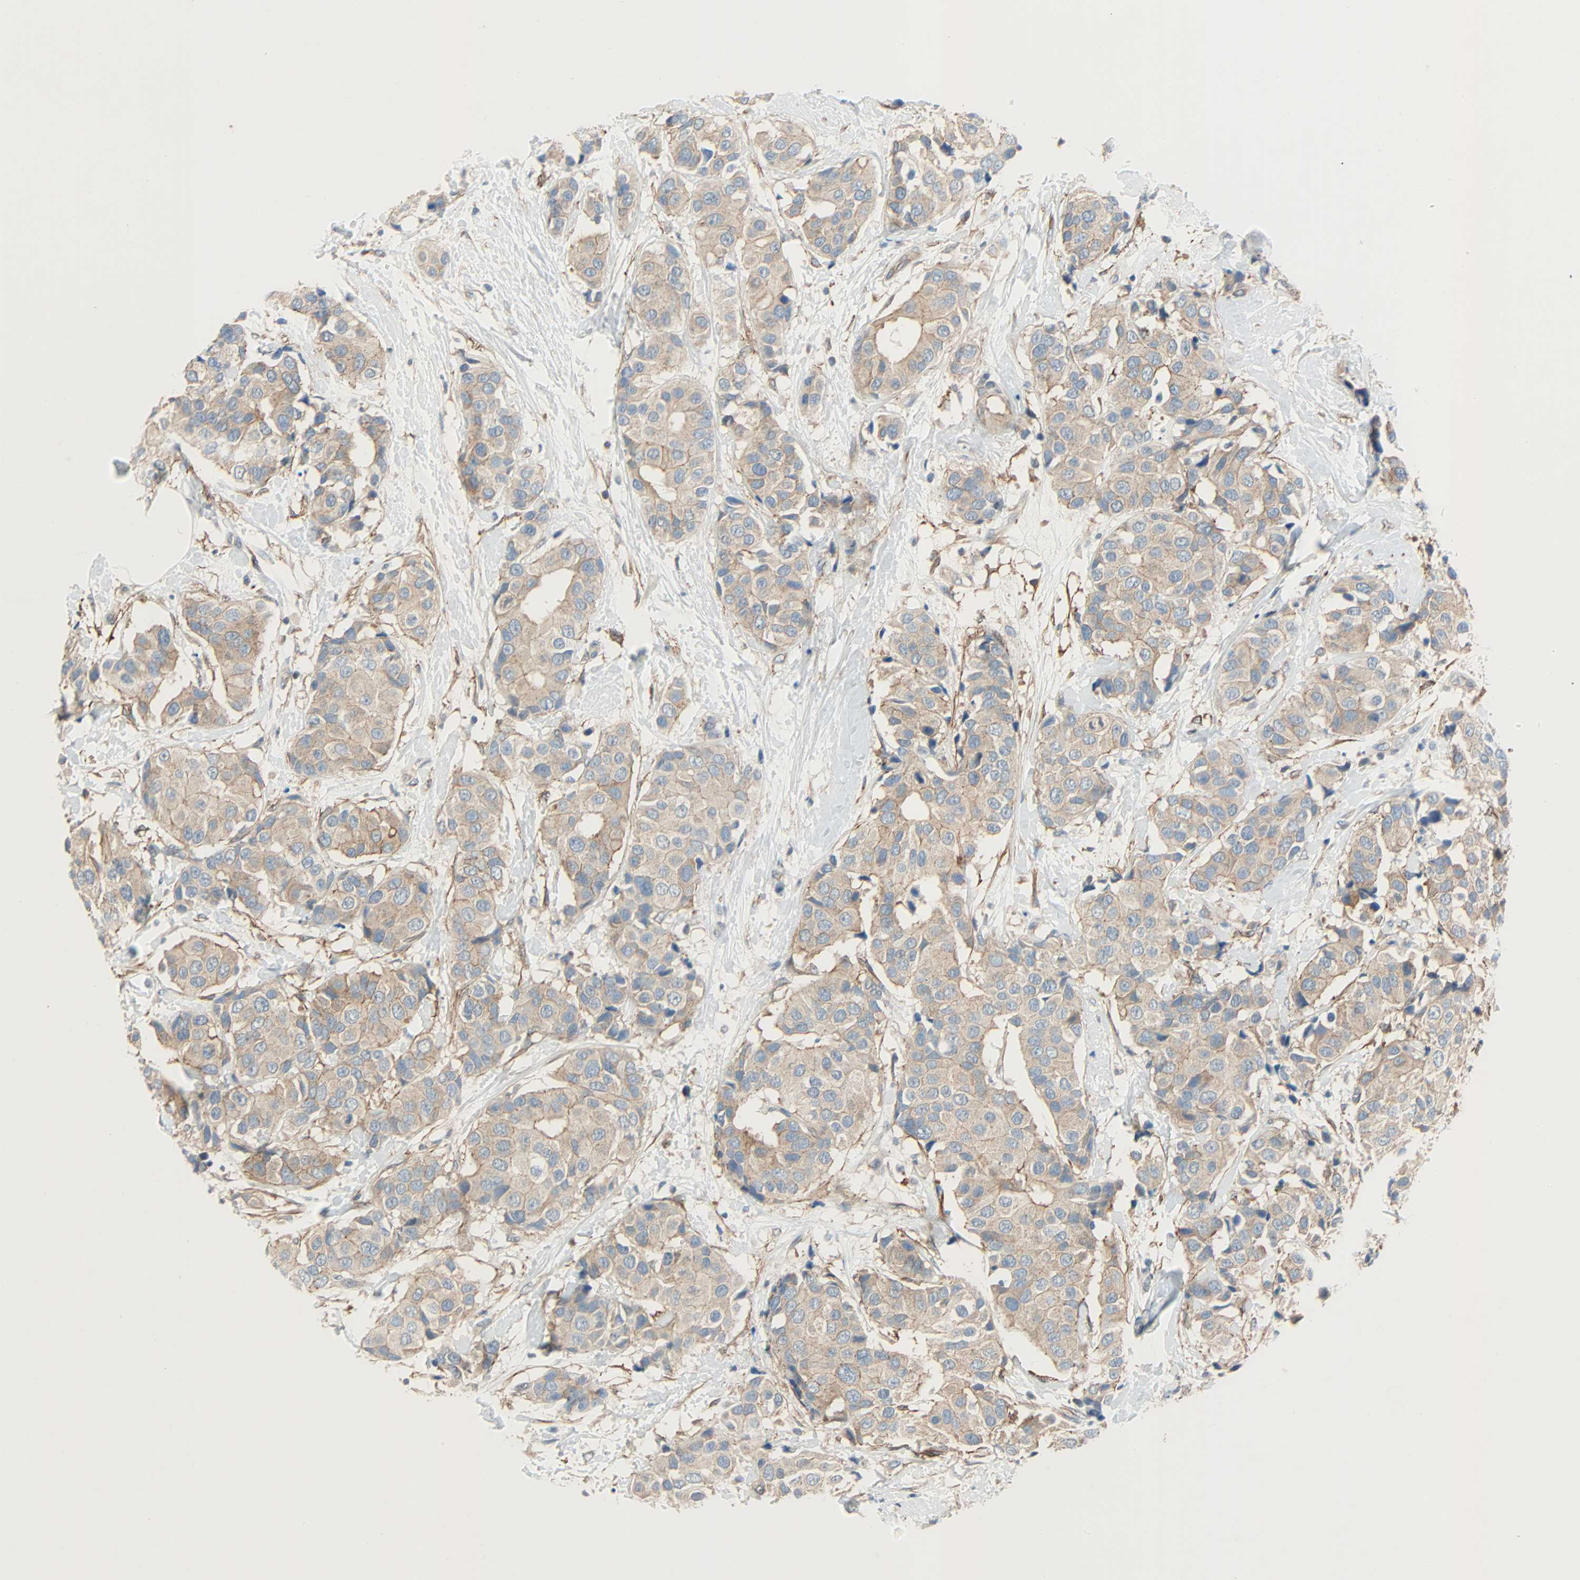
{"staining": {"intensity": "weak", "quantity": ">75%", "location": "cytoplasmic/membranous"}, "tissue": "breast cancer", "cell_type": "Tumor cells", "image_type": "cancer", "snomed": [{"axis": "morphology", "description": "Normal tissue, NOS"}, {"axis": "morphology", "description": "Duct carcinoma"}, {"axis": "topography", "description": "Breast"}], "caption": "Brown immunohistochemical staining in breast cancer (infiltrating ductal carcinoma) demonstrates weak cytoplasmic/membranous staining in about >75% of tumor cells.", "gene": "TNFRSF12A", "patient": {"sex": "female", "age": 39}}